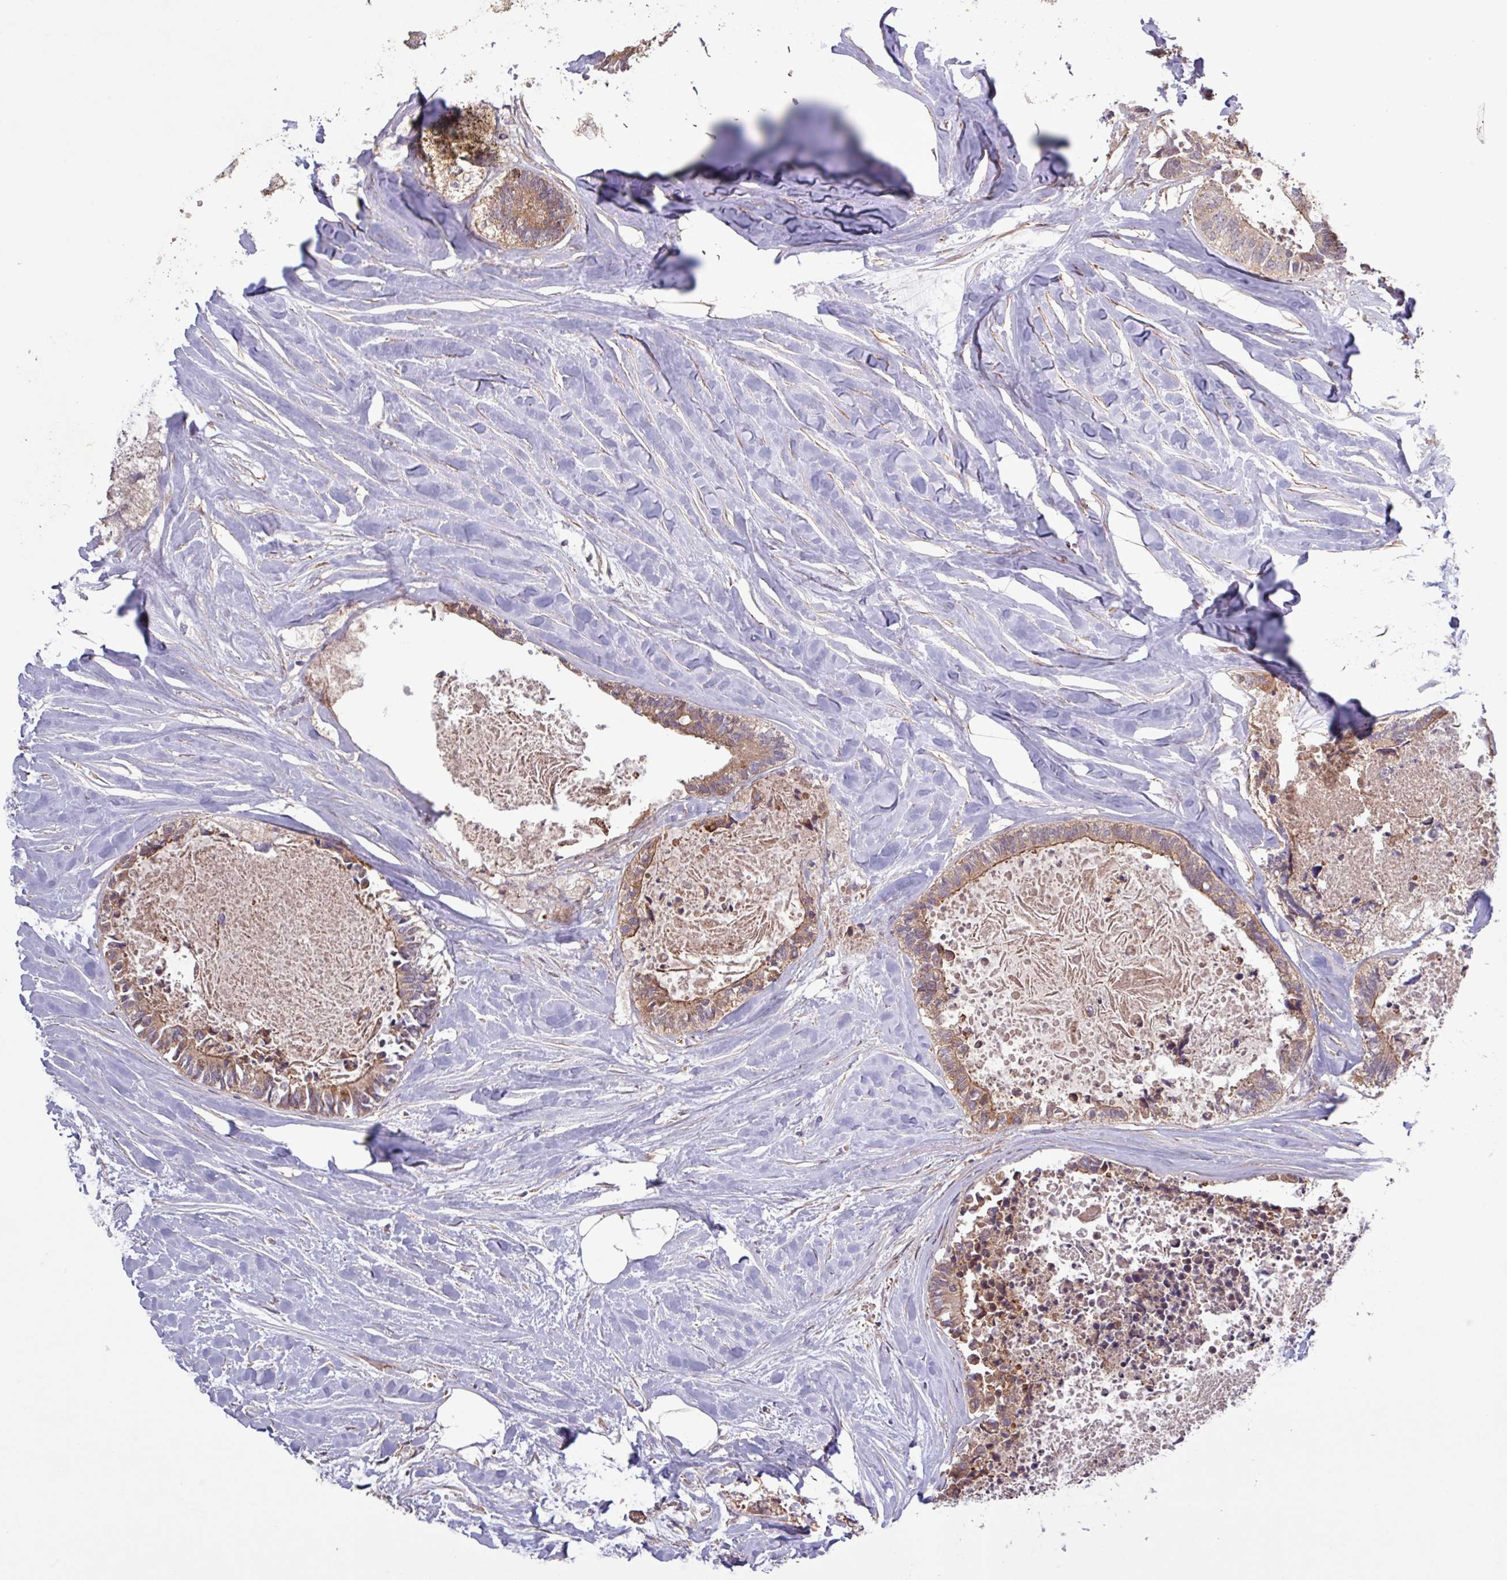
{"staining": {"intensity": "moderate", "quantity": ">75%", "location": "cytoplasmic/membranous"}, "tissue": "colorectal cancer", "cell_type": "Tumor cells", "image_type": "cancer", "snomed": [{"axis": "morphology", "description": "Adenocarcinoma, NOS"}, {"axis": "topography", "description": "Colon"}, {"axis": "topography", "description": "Rectum"}], "caption": "Colorectal cancer (adenocarcinoma) tissue exhibits moderate cytoplasmic/membranous staining in about >75% of tumor cells", "gene": "TRABD2A", "patient": {"sex": "male", "age": 57}}